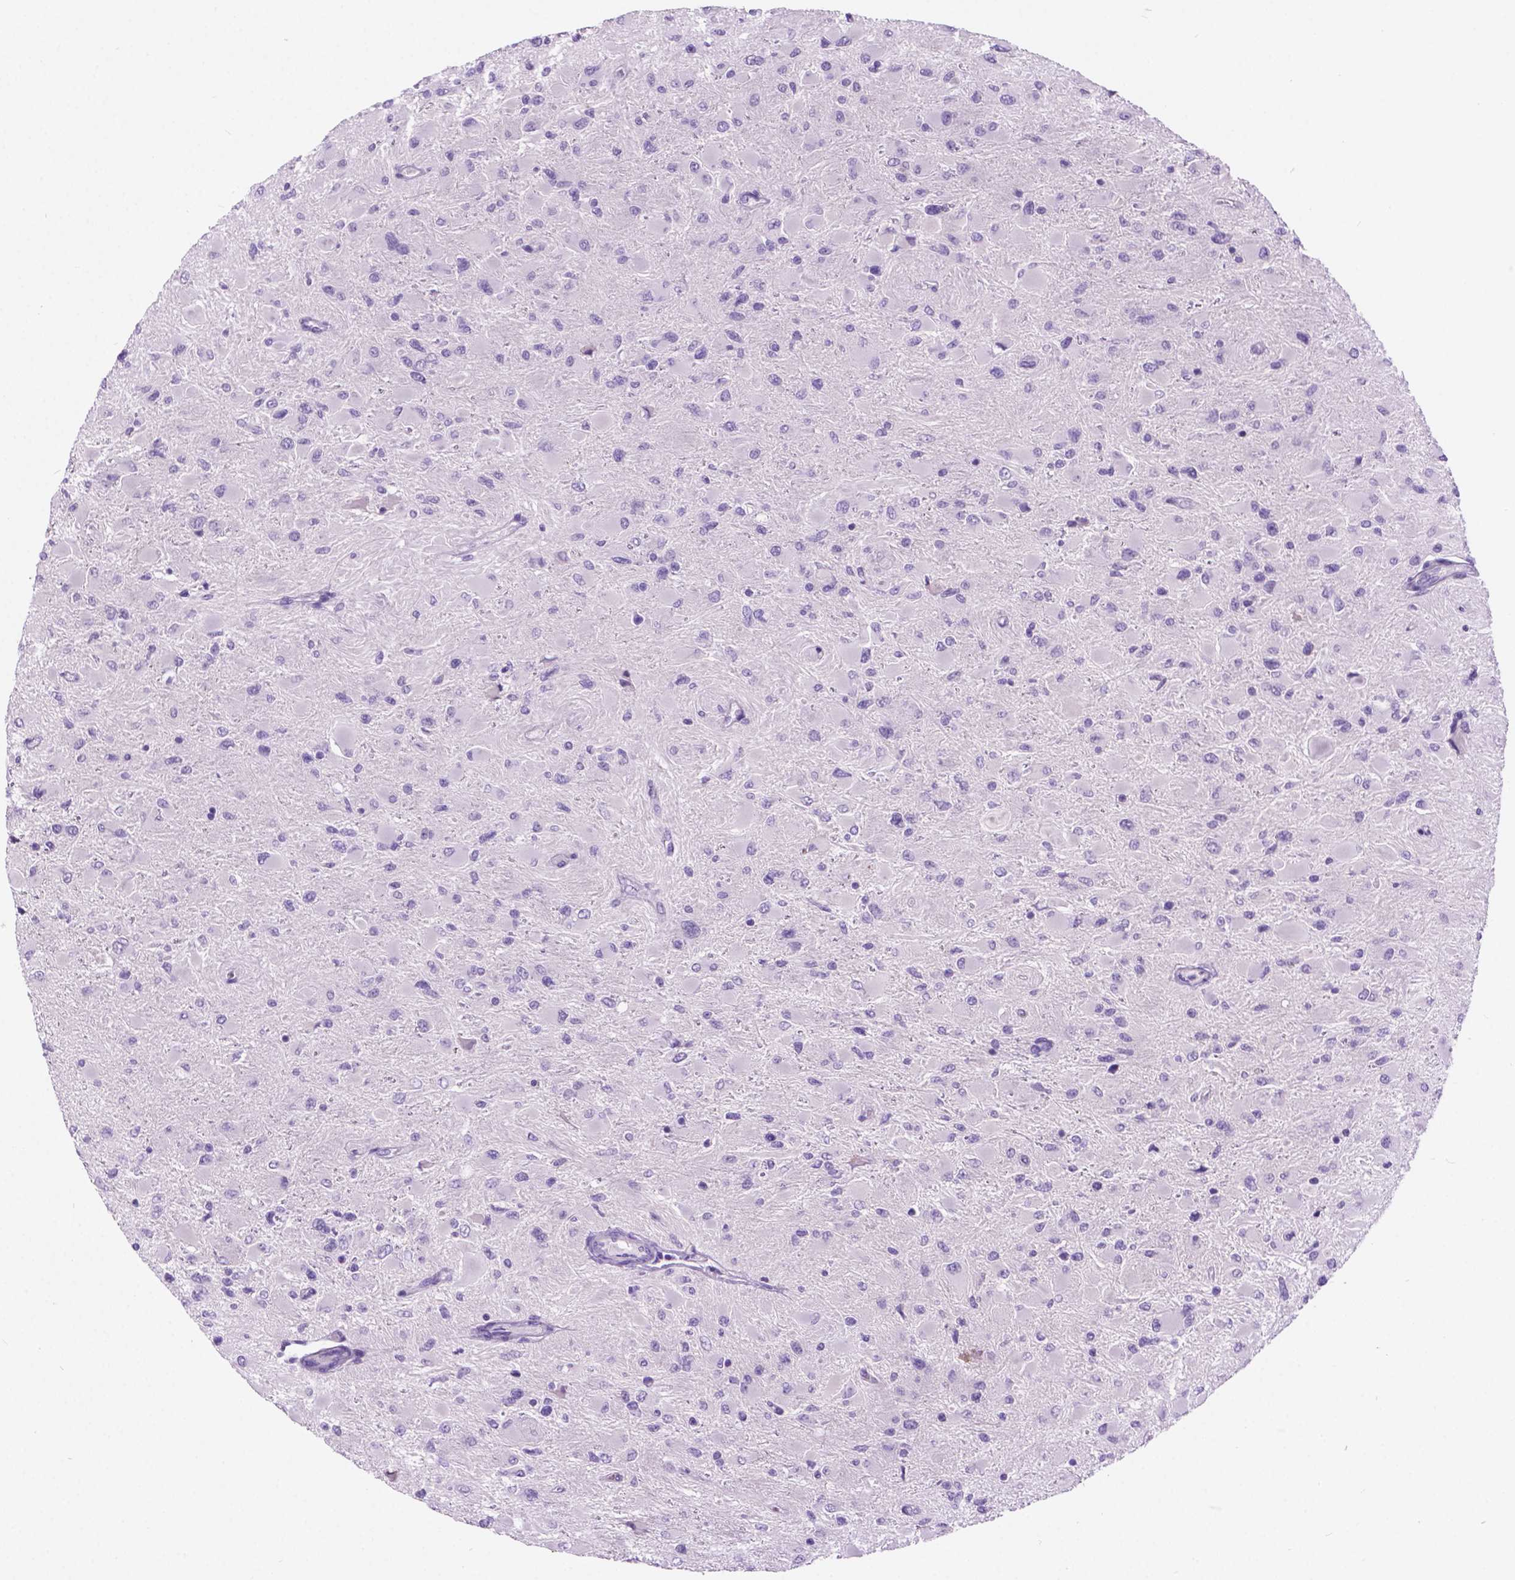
{"staining": {"intensity": "negative", "quantity": "none", "location": "none"}, "tissue": "glioma", "cell_type": "Tumor cells", "image_type": "cancer", "snomed": [{"axis": "morphology", "description": "Glioma, malignant, High grade"}, {"axis": "topography", "description": "Cerebral cortex"}], "caption": "Protein analysis of malignant high-grade glioma reveals no significant positivity in tumor cells.", "gene": "ARMS2", "patient": {"sex": "female", "age": 36}}